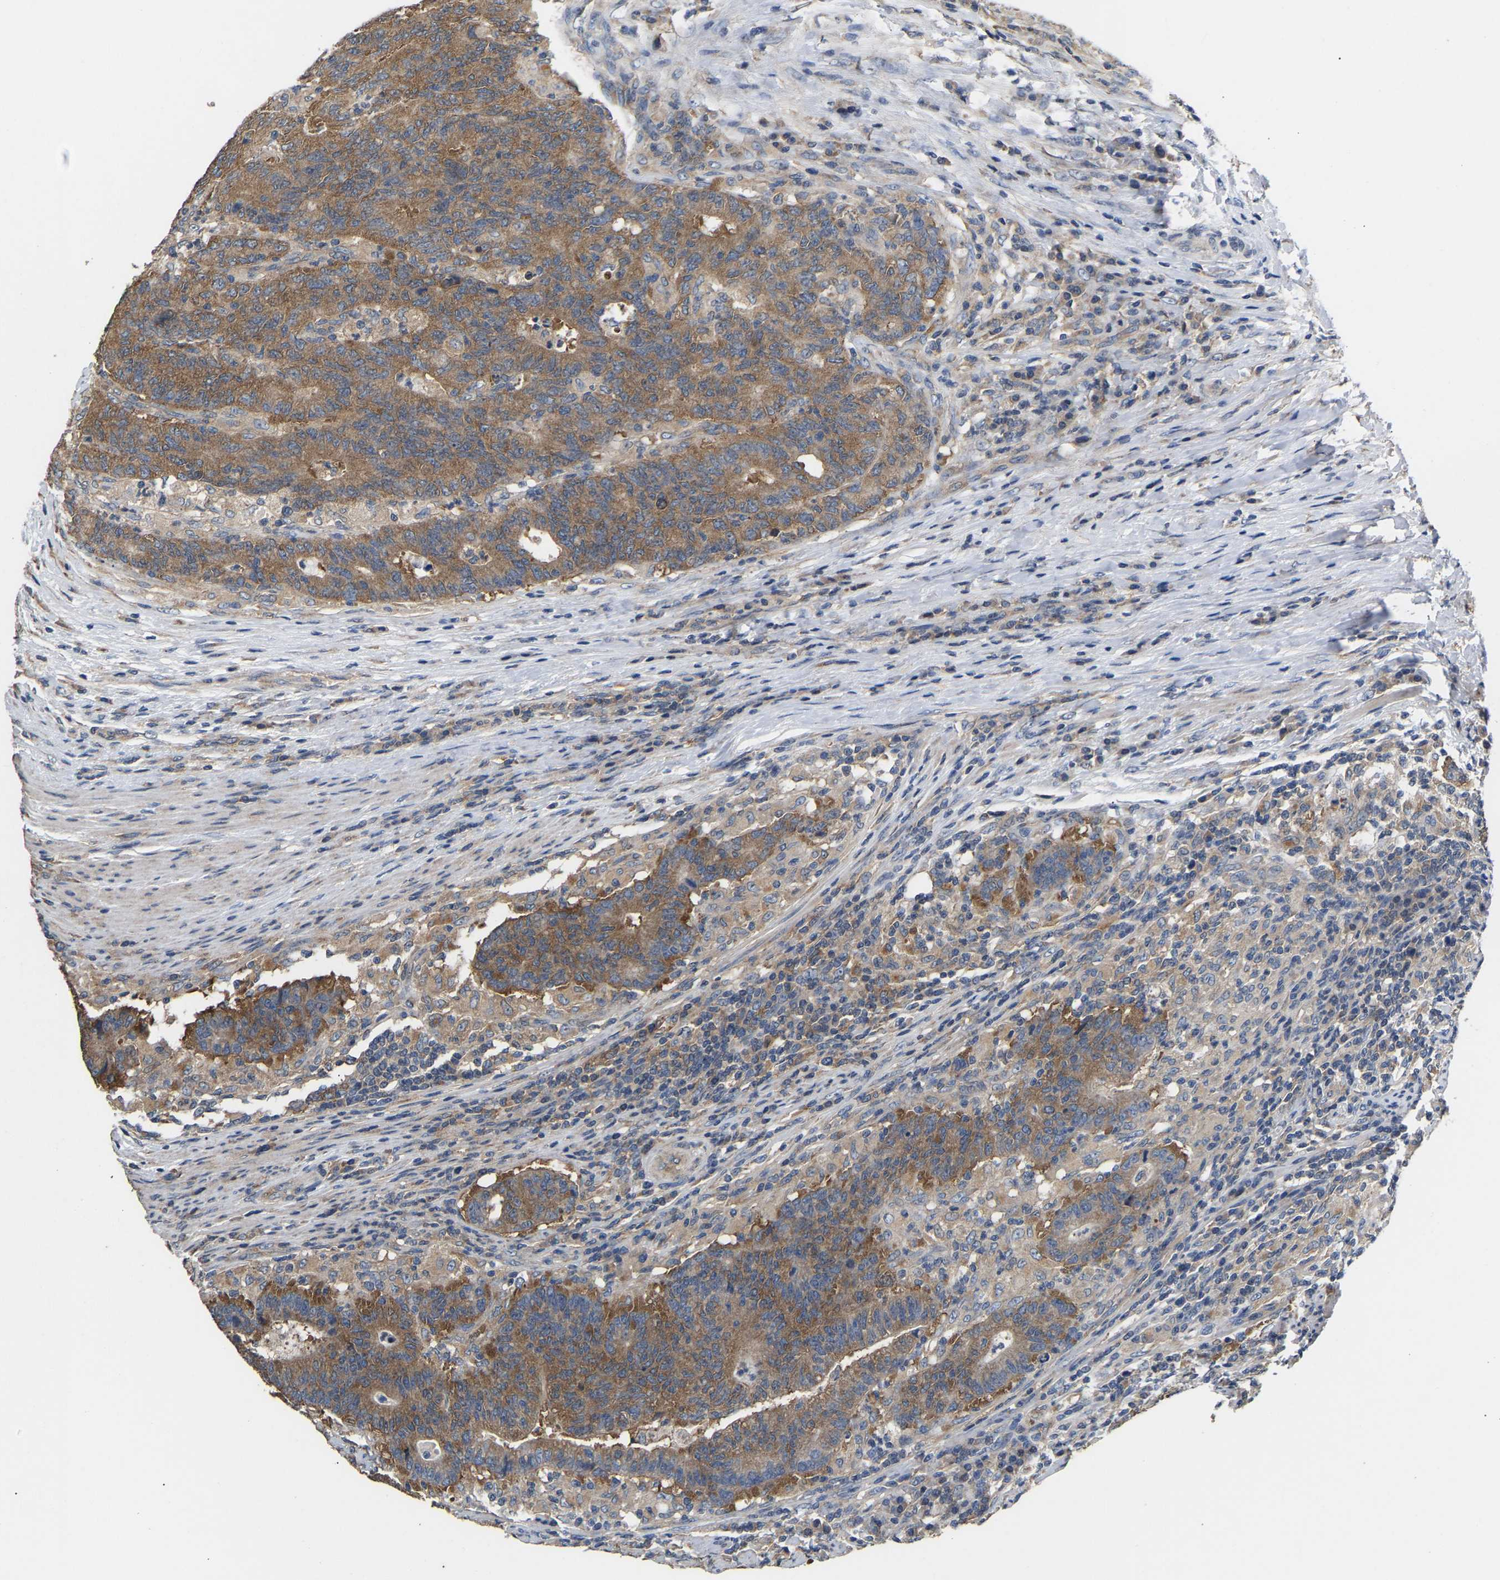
{"staining": {"intensity": "moderate", "quantity": ">75%", "location": "cytoplasmic/membranous"}, "tissue": "colorectal cancer", "cell_type": "Tumor cells", "image_type": "cancer", "snomed": [{"axis": "morphology", "description": "Normal tissue, NOS"}, {"axis": "morphology", "description": "Adenocarcinoma, NOS"}, {"axis": "topography", "description": "Colon"}], "caption": "Immunohistochemistry image of human colorectal cancer (adenocarcinoma) stained for a protein (brown), which demonstrates medium levels of moderate cytoplasmic/membranous expression in approximately >75% of tumor cells.", "gene": "AIMP2", "patient": {"sex": "female", "age": 75}}